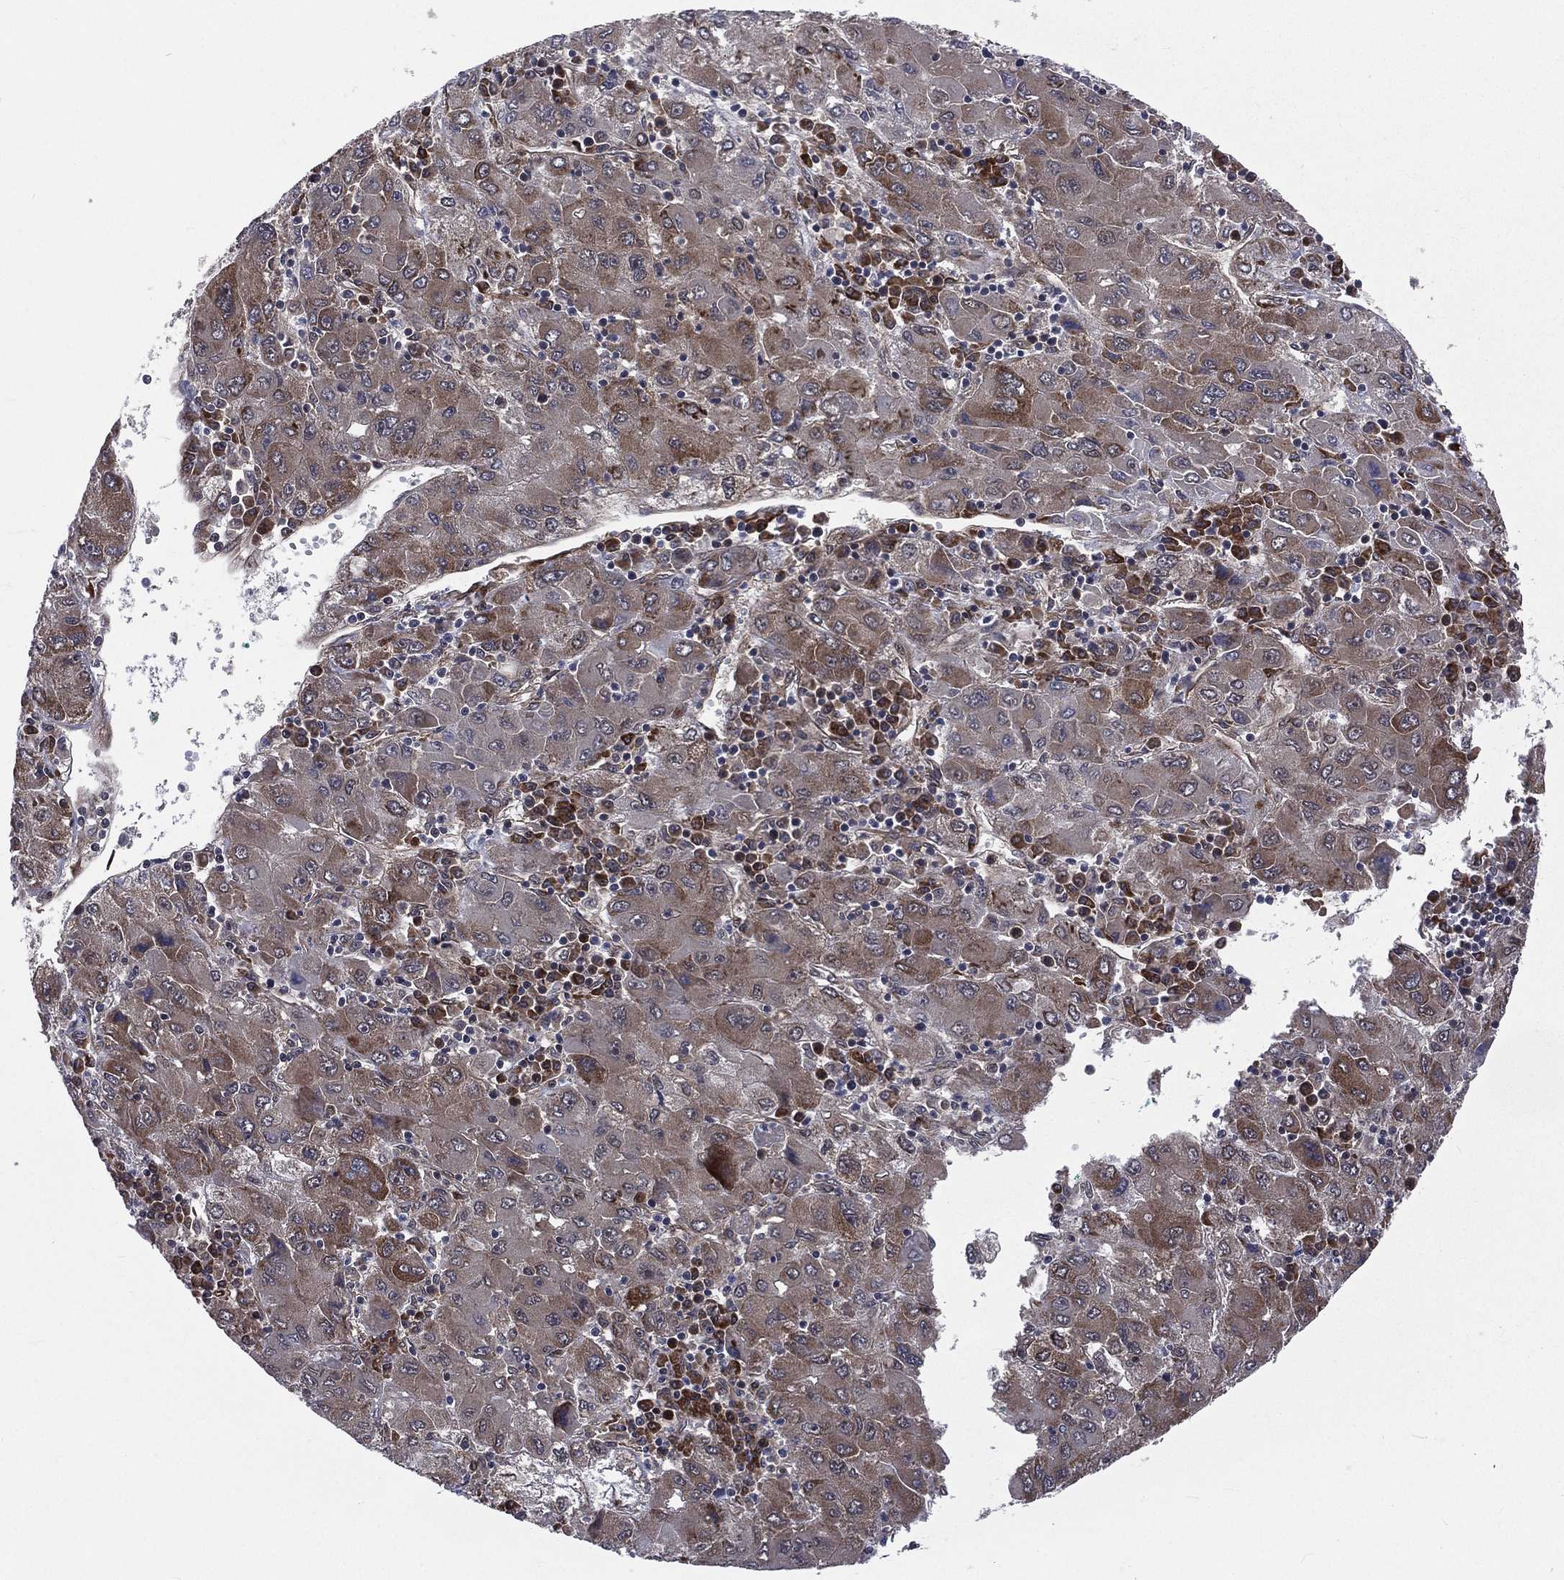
{"staining": {"intensity": "moderate", "quantity": "<25%", "location": "cytoplasmic/membranous"}, "tissue": "liver cancer", "cell_type": "Tumor cells", "image_type": "cancer", "snomed": [{"axis": "morphology", "description": "Carcinoma, Hepatocellular, NOS"}, {"axis": "topography", "description": "Liver"}], "caption": "Hepatocellular carcinoma (liver) tissue exhibits moderate cytoplasmic/membranous expression in approximately <25% of tumor cells", "gene": "ARL3", "patient": {"sex": "male", "age": 75}}